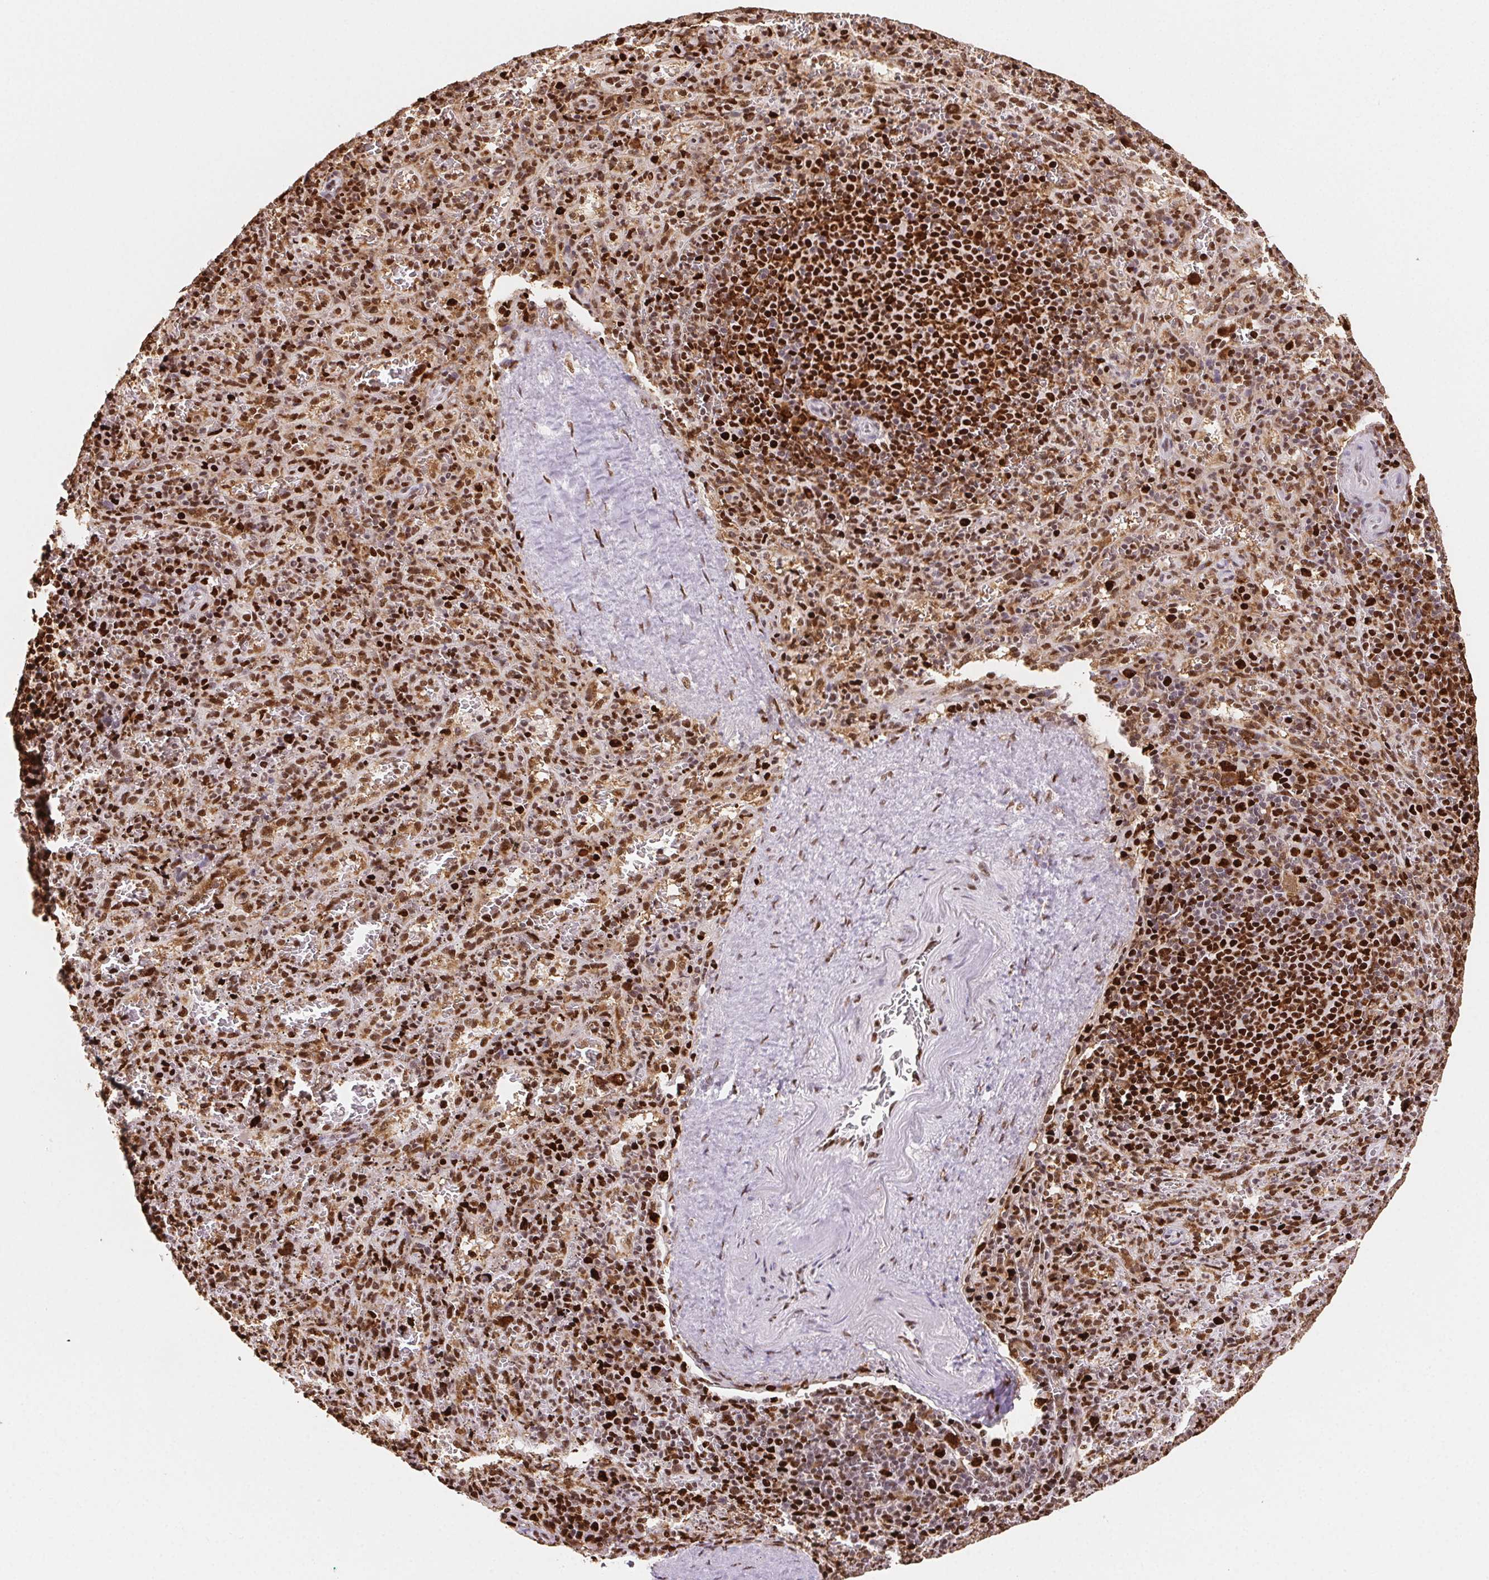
{"staining": {"intensity": "moderate", "quantity": ">75%", "location": "nuclear"}, "tissue": "spleen", "cell_type": "Cells in red pulp", "image_type": "normal", "snomed": [{"axis": "morphology", "description": "Normal tissue, NOS"}, {"axis": "topography", "description": "Spleen"}], "caption": "This histopathology image demonstrates normal spleen stained with immunohistochemistry (IHC) to label a protein in brown. The nuclear of cells in red pulp show moderate positivity for the protein. Nuclei are counter-stained blue.", "gene": "SETSIP", "patient": {"sex": "male", "age": 57}}